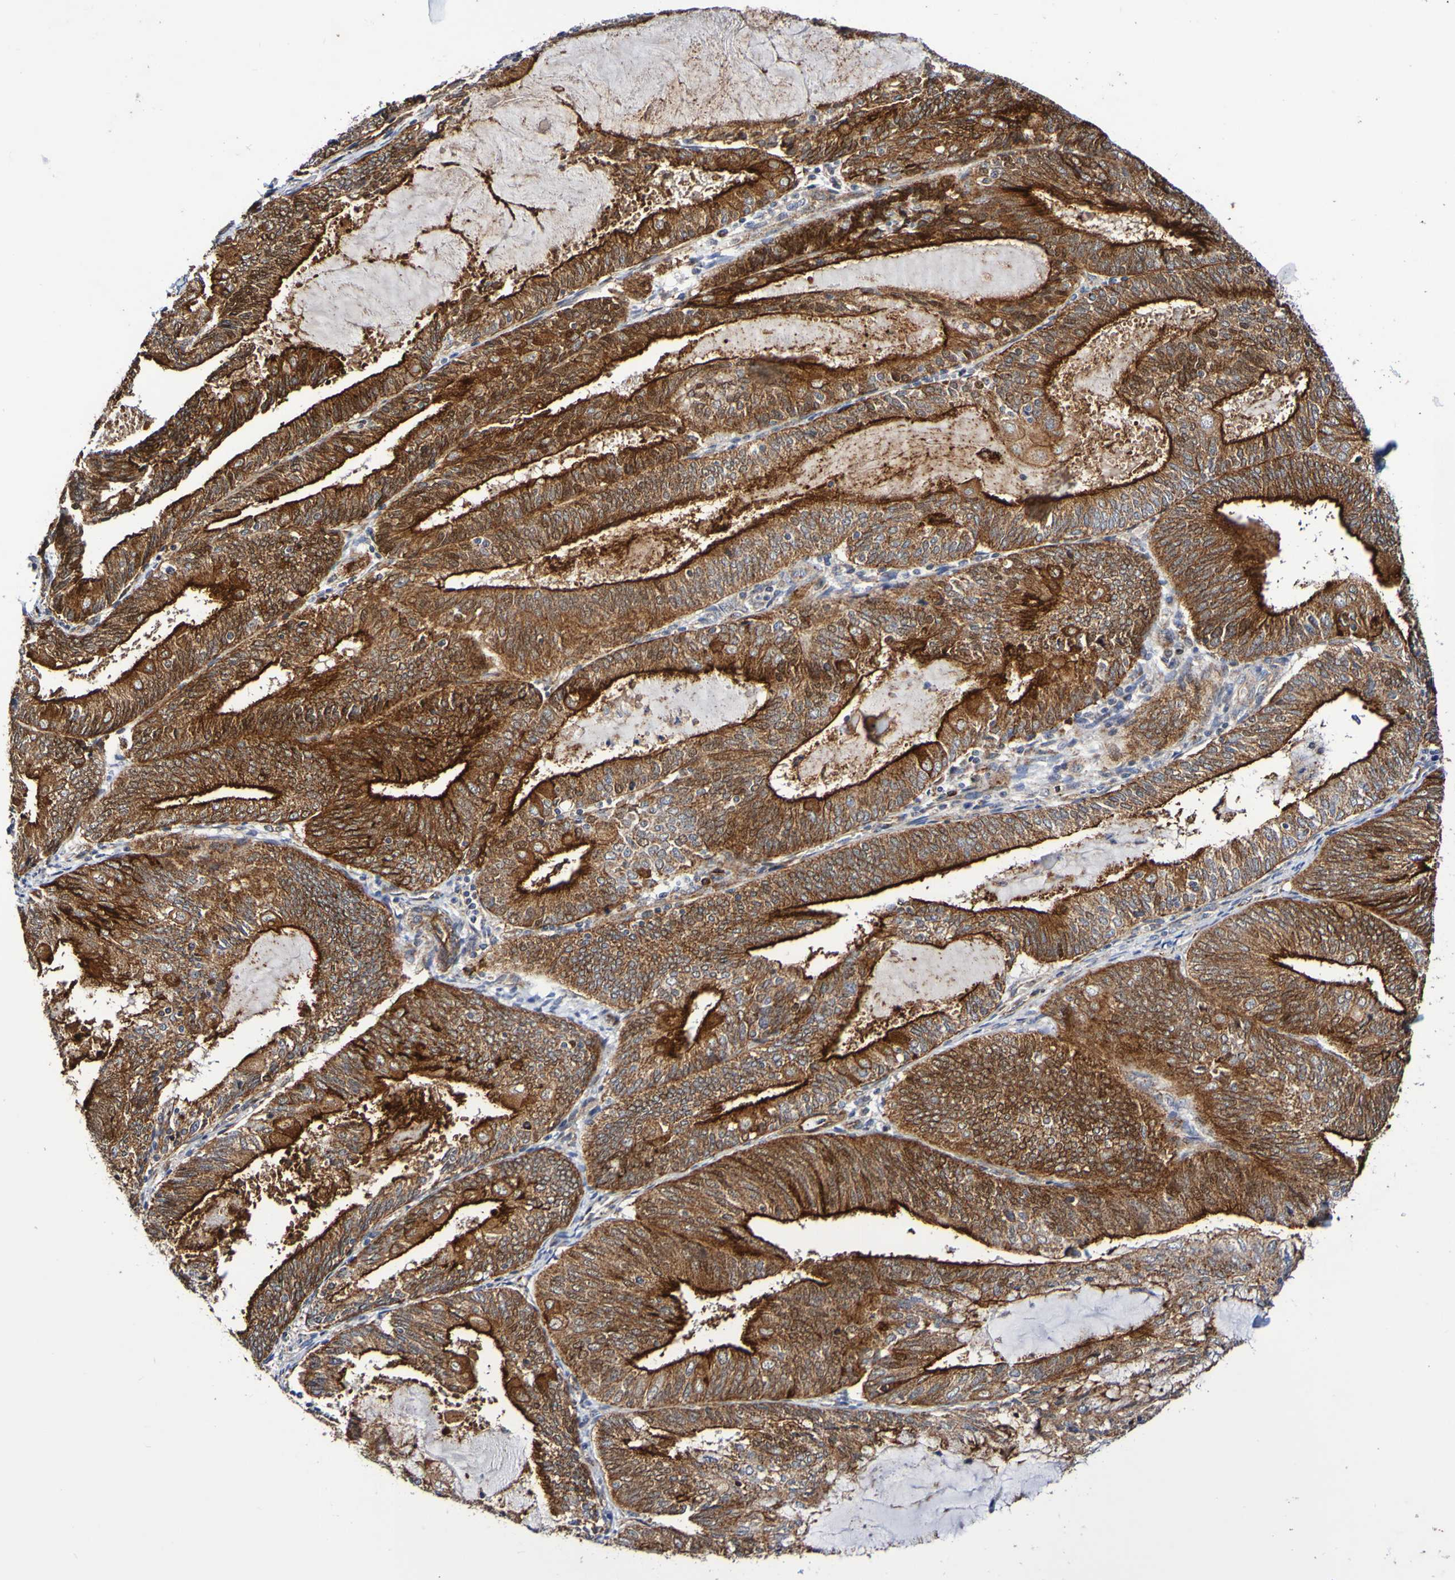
{"staining": {"intensity": "strong", "quantity": ">75%", "location": "cytoplasmic/membranous"}, "tissue": "endometrial cancer", "cell_type": "Tumor cells", "image_type": "cancer", "snomed": [{"axis": "morphology", "description": "Adenocarcinoma, NOS"}, {"axis": "topography", "description": "Endometrium"}], "caption": "IHC (DAB) staining of adenocarcinoma (endometrial) shows strong cytoplasmic/membranous protein positivity in approximately >75% of tumor cells. (Brightfield microscopy of DAB IHC at high magnification).", "gene": "GJB1", "patient": {"sex": "female", "age": 81}}